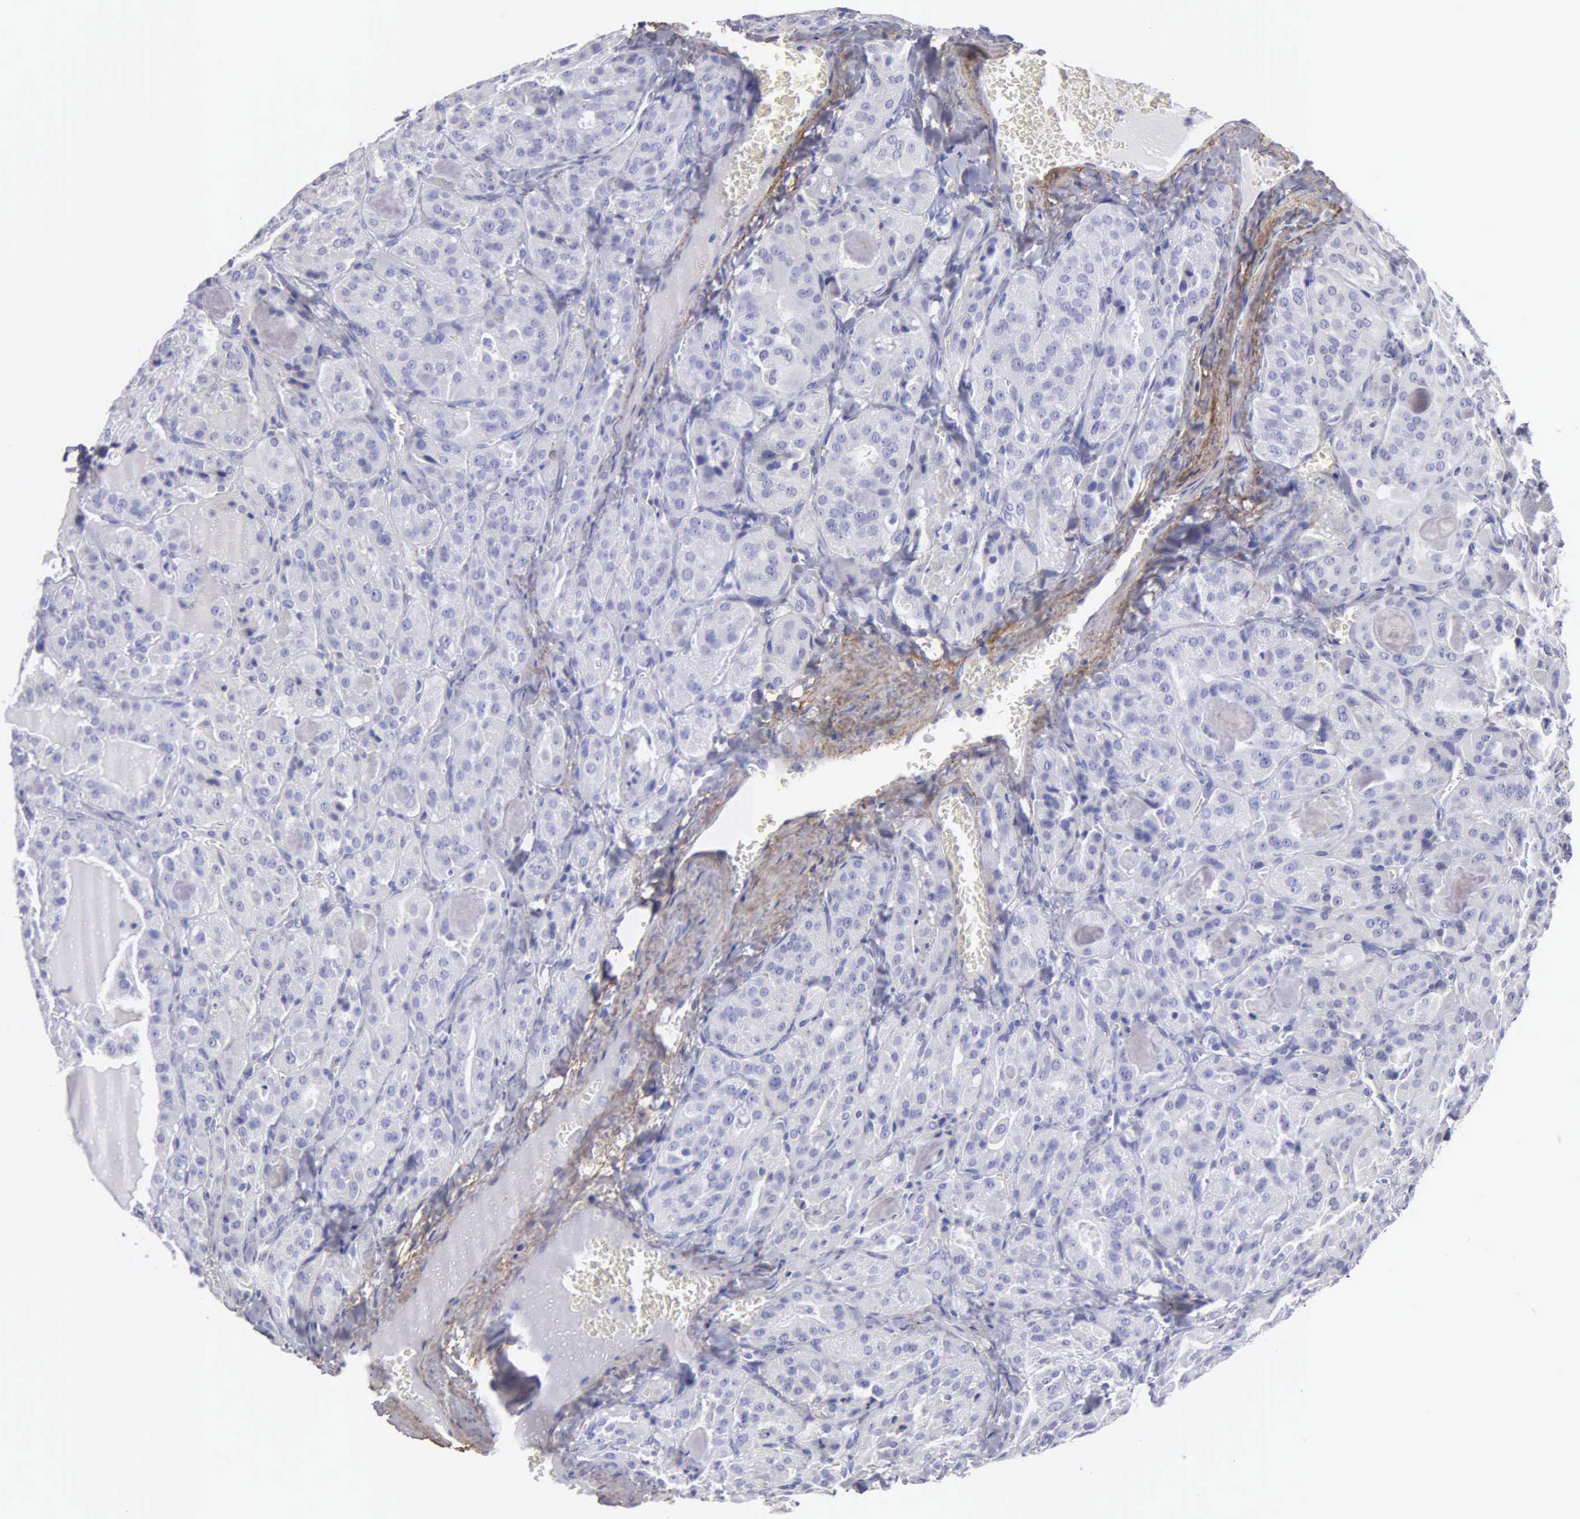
{"staining": {"intensity": "negative", "quantity": "none", "location": "none"}, "tissue": "thyroid cancer", "cell_type": "Tumor cells", "image_type": "cancer", "snomed": [{"axis": "morphology", "description": "Carcinoma, NOS"}, {"axis": "topography", "description": "Thyroid gland"}], "caption": "Tumor cells are negative for brown protein staining in carcinoma (thyroid).", "gene": "FBLN5", "patient": {"sex": "male", "age": 76}}